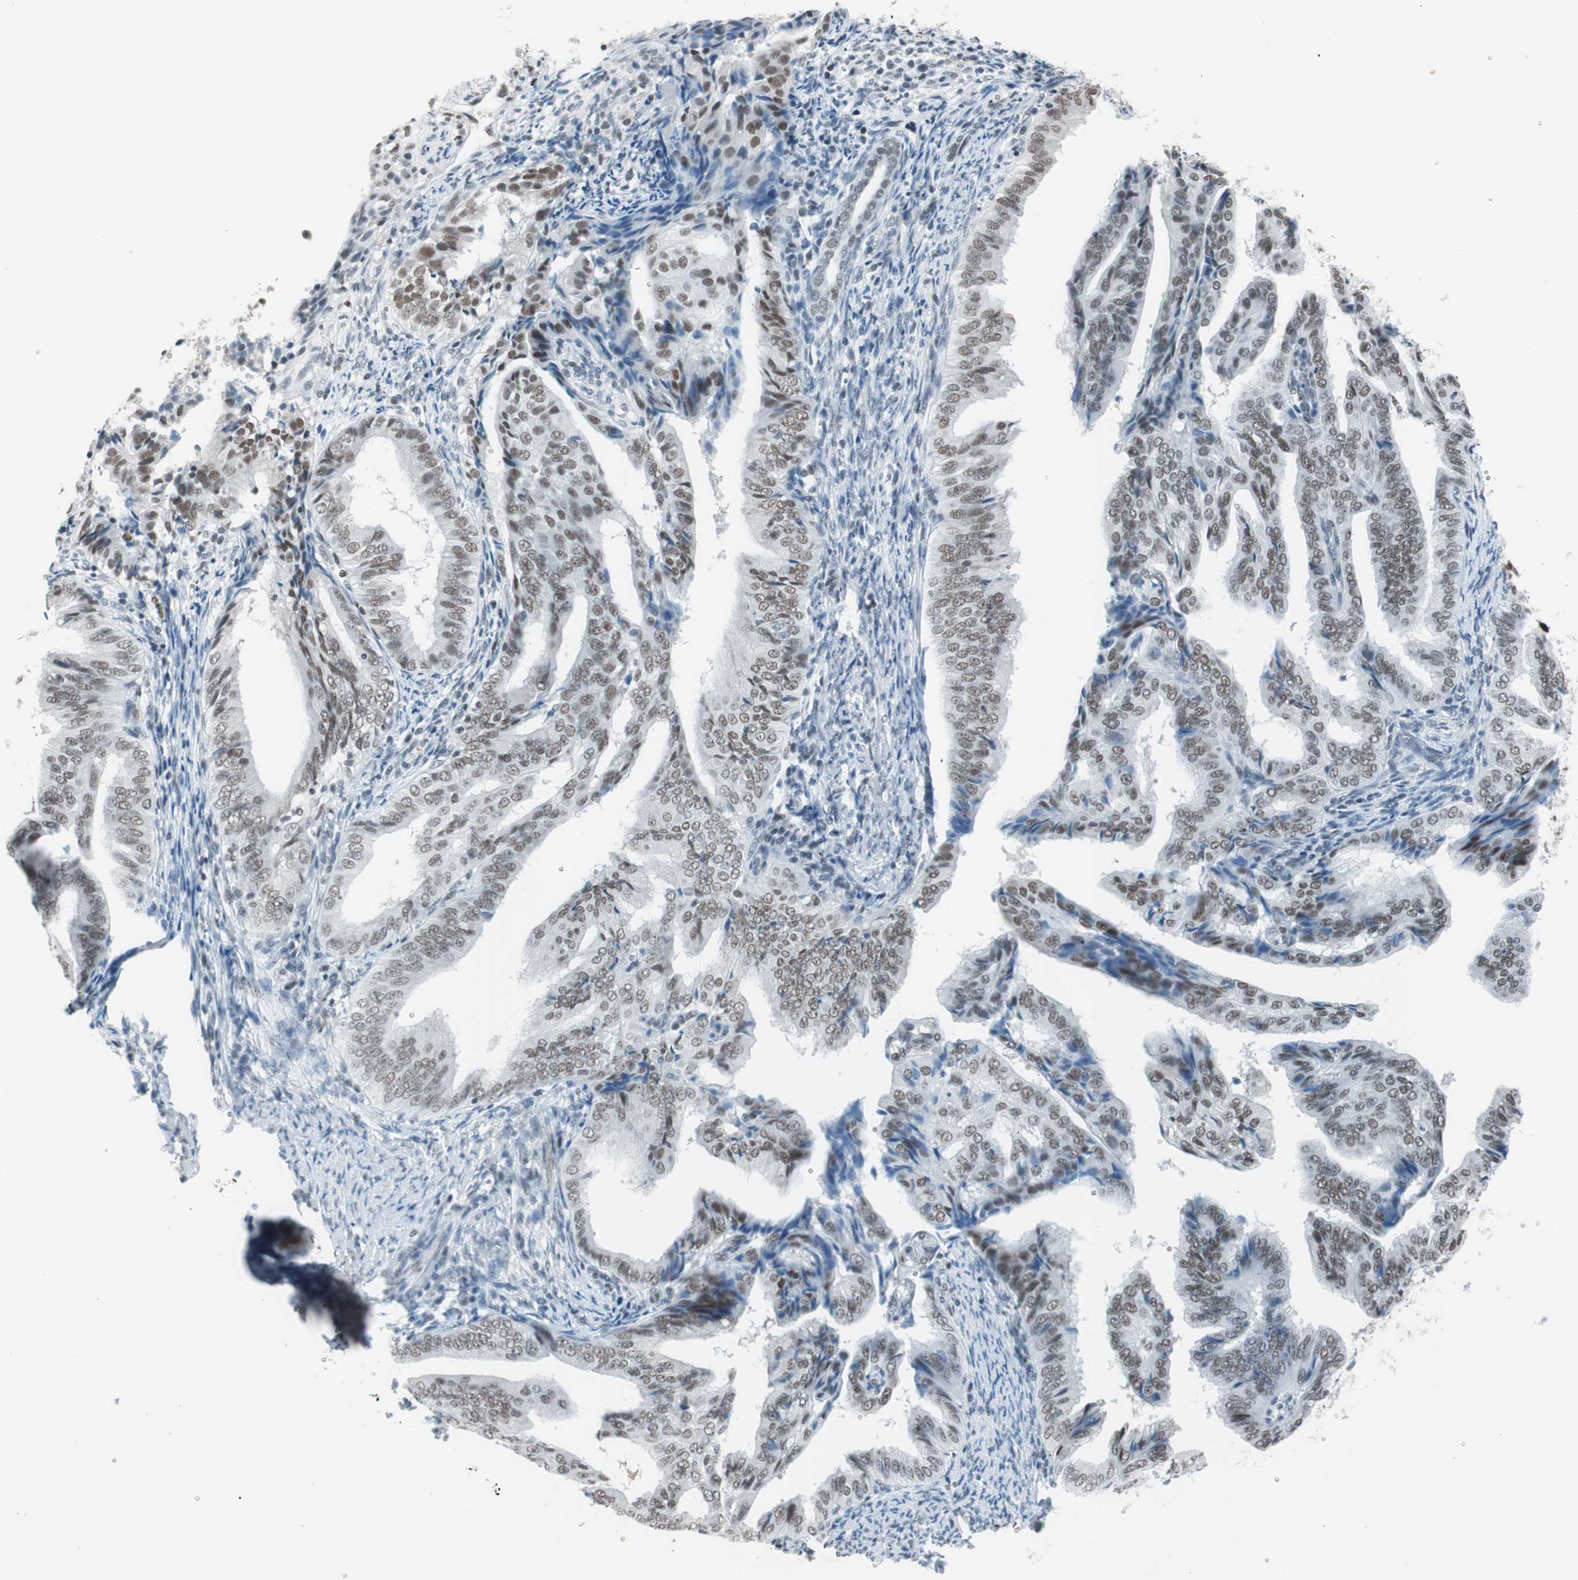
{"staining": {"intensity": "moderate", "quantity": ">75%", "location": "nuclear"}, "tissue": "endometrial cancer", "cell_type": "Tumor cells", "image_type": "cancer", "snomed": [{"axis": "morphology", "description": "Adenocarcinoma, NOS"}, {"axis": "topography", "description": "Endometrium"}], "caption": "Tumor cells reveal moderate nuclear staining in approximately >75% of cells in endometrial cancer.", "gene": "ARID1A", "patient": {"sex": "female", "age": 58}}